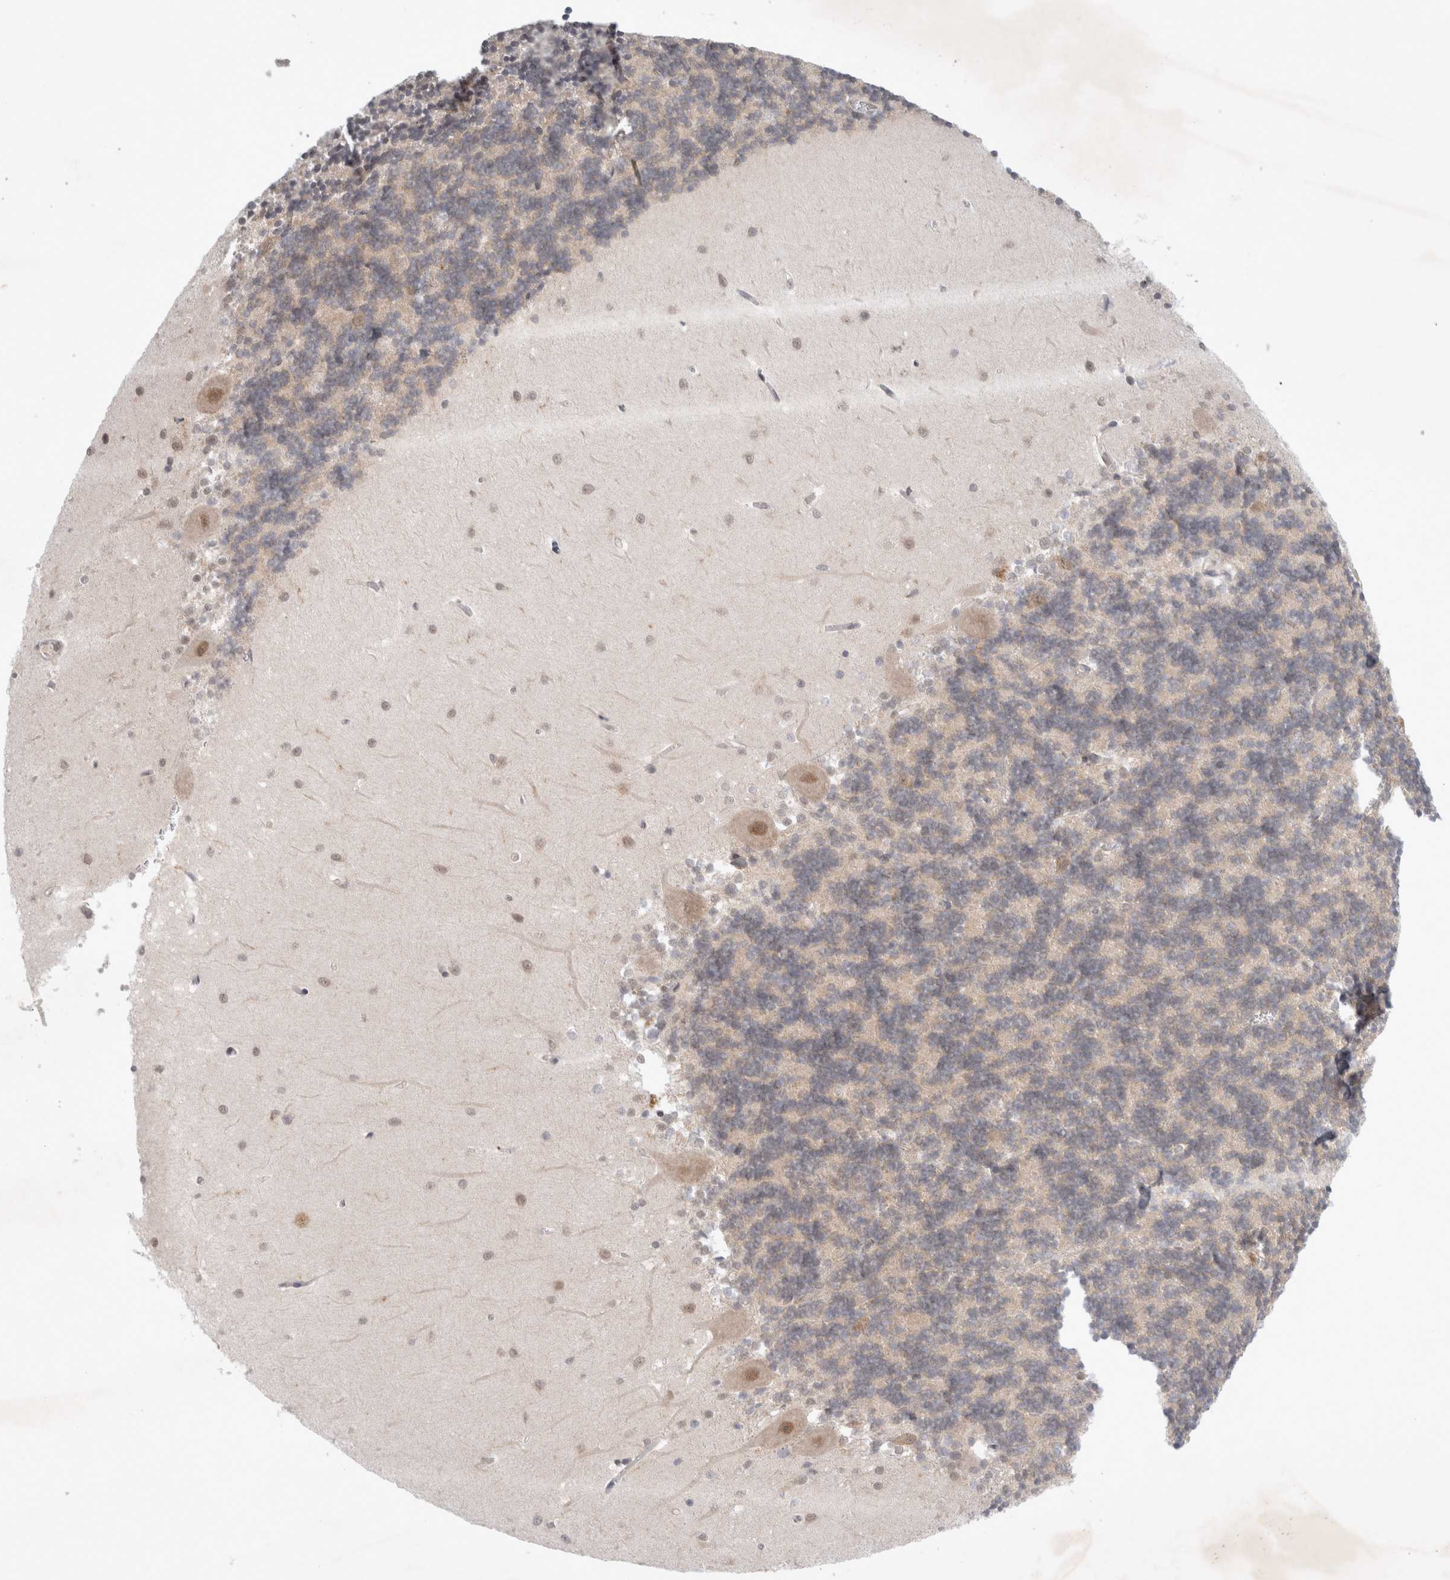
{"staining": {"intensity": "weak", "quantity": "<25%", "location": "cytoplasmic/membranous"}, "tissue": "cerebellum", "cell_type": "Cells in granular layer", "image_type": "normal", "snomed": [{"axis": "morphology", "description": "Normal tissue, NOS"}, {"axis": "topography", "description": "Cerebellum"}], "caption": "High magnification brightfield microscopy of unremarkable cerebellum stained with DAB (brown) and counterstained with hematoxylin (blue): cells in granular layer show no significant expression. (Brightfield microscopy of DAB (3,3'-diaminobenzidine) immunohistochemistry at high magnification).", "gene": "FBXO42", "patient": {"sex": "male", "age": 37}}